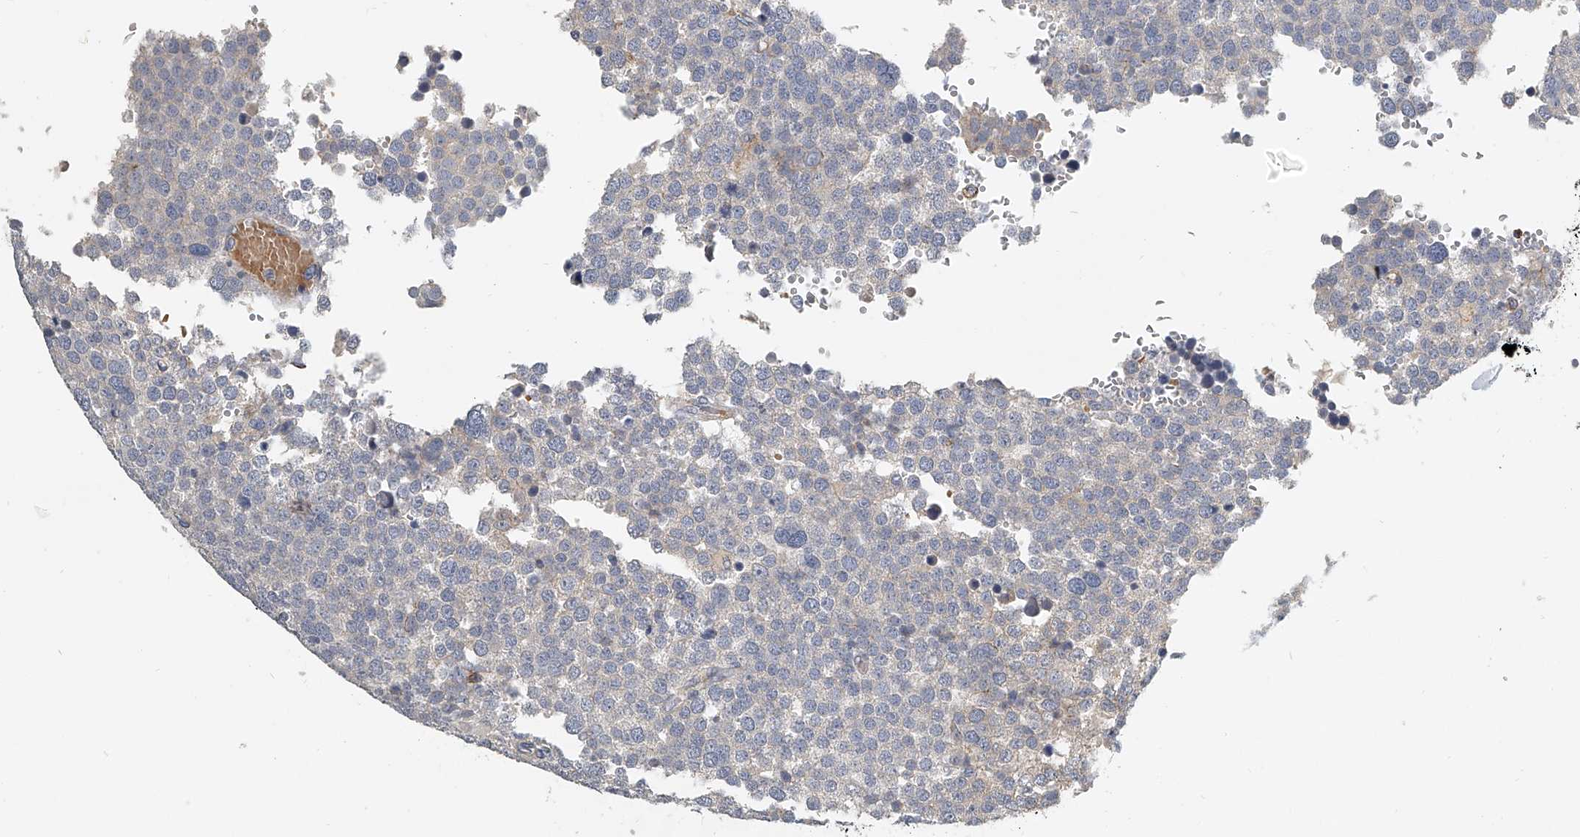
{"staining": {"intensity": "negative", "quantity": "none", "location": "none"}, "tissue": "testis cancer", "cell_type": "Tumor cells", "image_type": "cancer", "snomed": [{"axis": "morphology", "description": "Seminoma, NOS"}, {"axis": "topography", "description": "Testis"}], "caption": "The photomicrograph displays no staining of tumor cells in testis seminoma.", "gene": "KLHL7", "patient": {"sex": "male", "age": 71}}